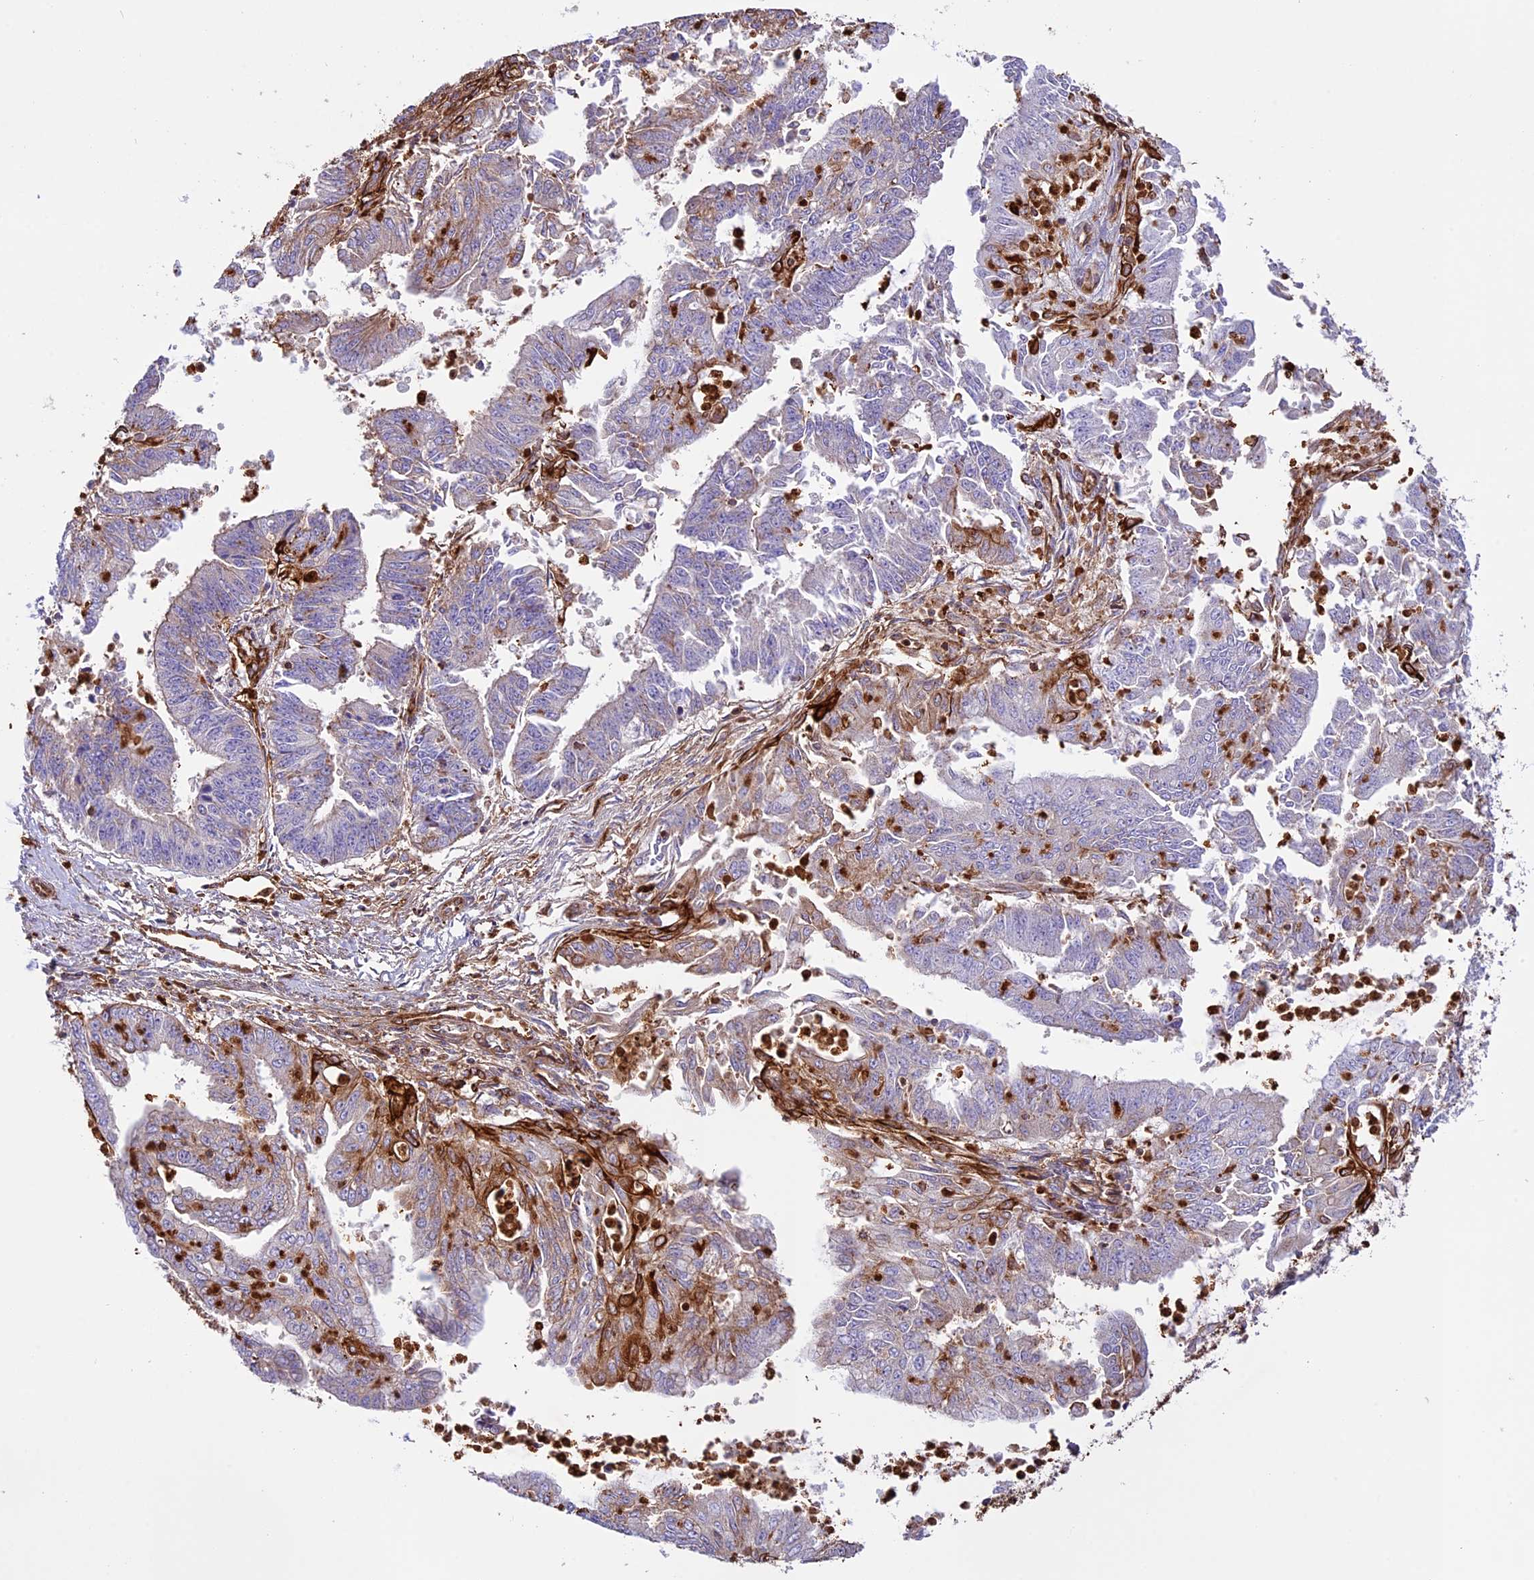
{"staining": {"intensity": "moderate", "quantity": "<25%", "location": "cytoplasmic/membranous"}, "tissue": "endometrial cancer", "cell_type": "Tumor cells", "image_type": "cancer", "snomed": [{"axis": "morphology", "description": "Adenocarcinoma, NOS"}, {"axis": "topography", "description": "Endometrium"}], "caption": "A high-resolution image shows immunohistochemistry staining of adenocarcinoma (endometrial), which exhibits moderate cytoplasmic/membranous expression in about <25% of tumor cells. (Stains: DAB in brown, nuclei in blue, Microscopy: brightfield microscopy at high magnification).", "gene": "CD99L2", "patient": {"sex": "female", "age": 73}}